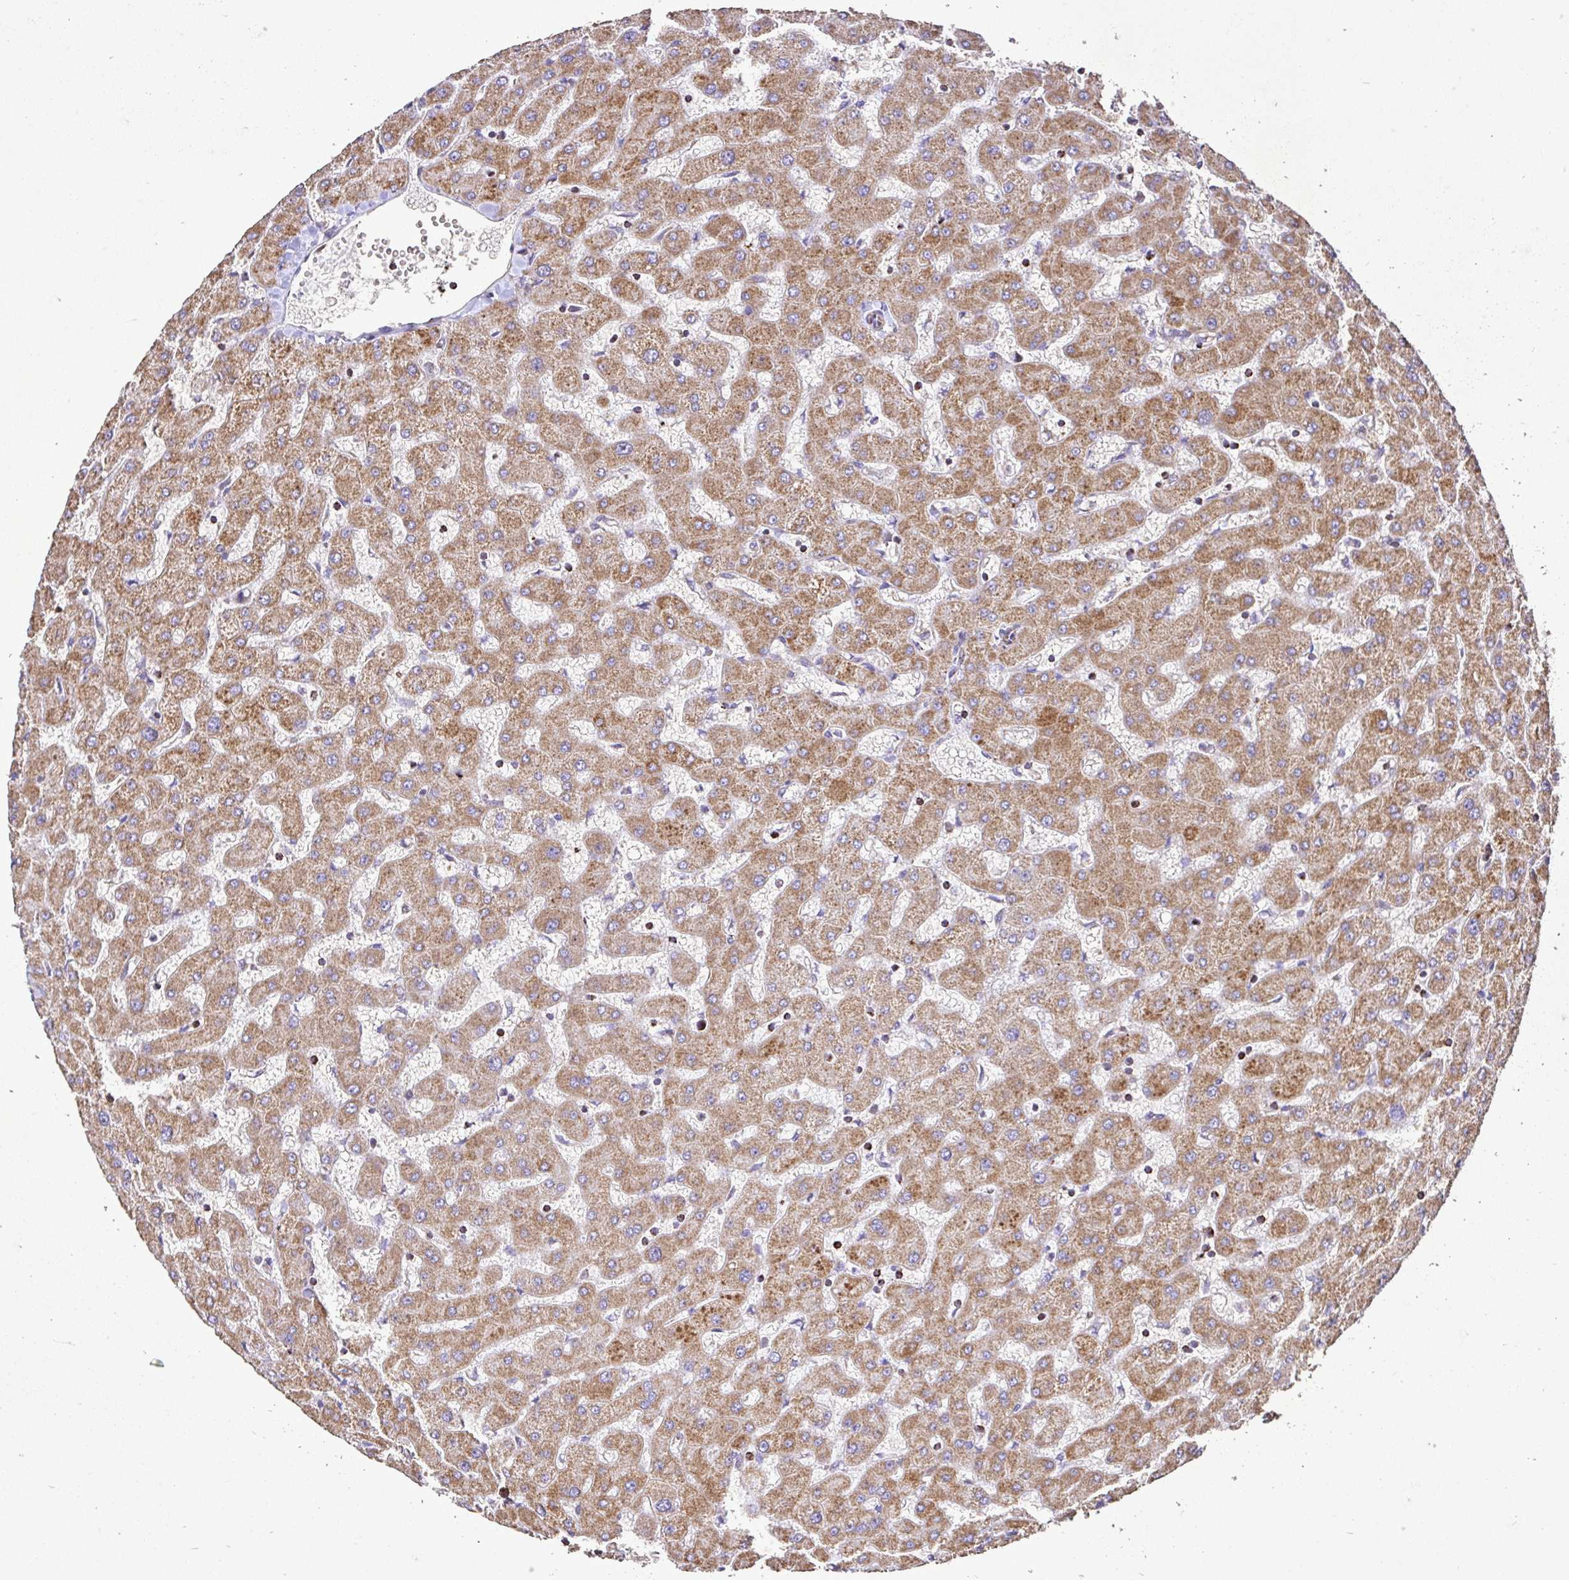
{"staining": {"intensity": "weak", "quantity": ">75%", "location": "cytoplasmic/membranous"}, "tissue": "liver", "cell_type": "Cholangiocytes", "image_type": "normal", "snomed": [{"axis": "morphology", "description": "Normal tissue, NOS"}, {"axis": "topography", "description": "Liver"}], "caption": "Unremarkable liver demonstrates weak cytoplasmic/membranous expression in approximately >75% of cholangiocytes, visualized by immunohistochemistry.", "gene": "AGK", "patient": {"sex": "female", "age": 63}}